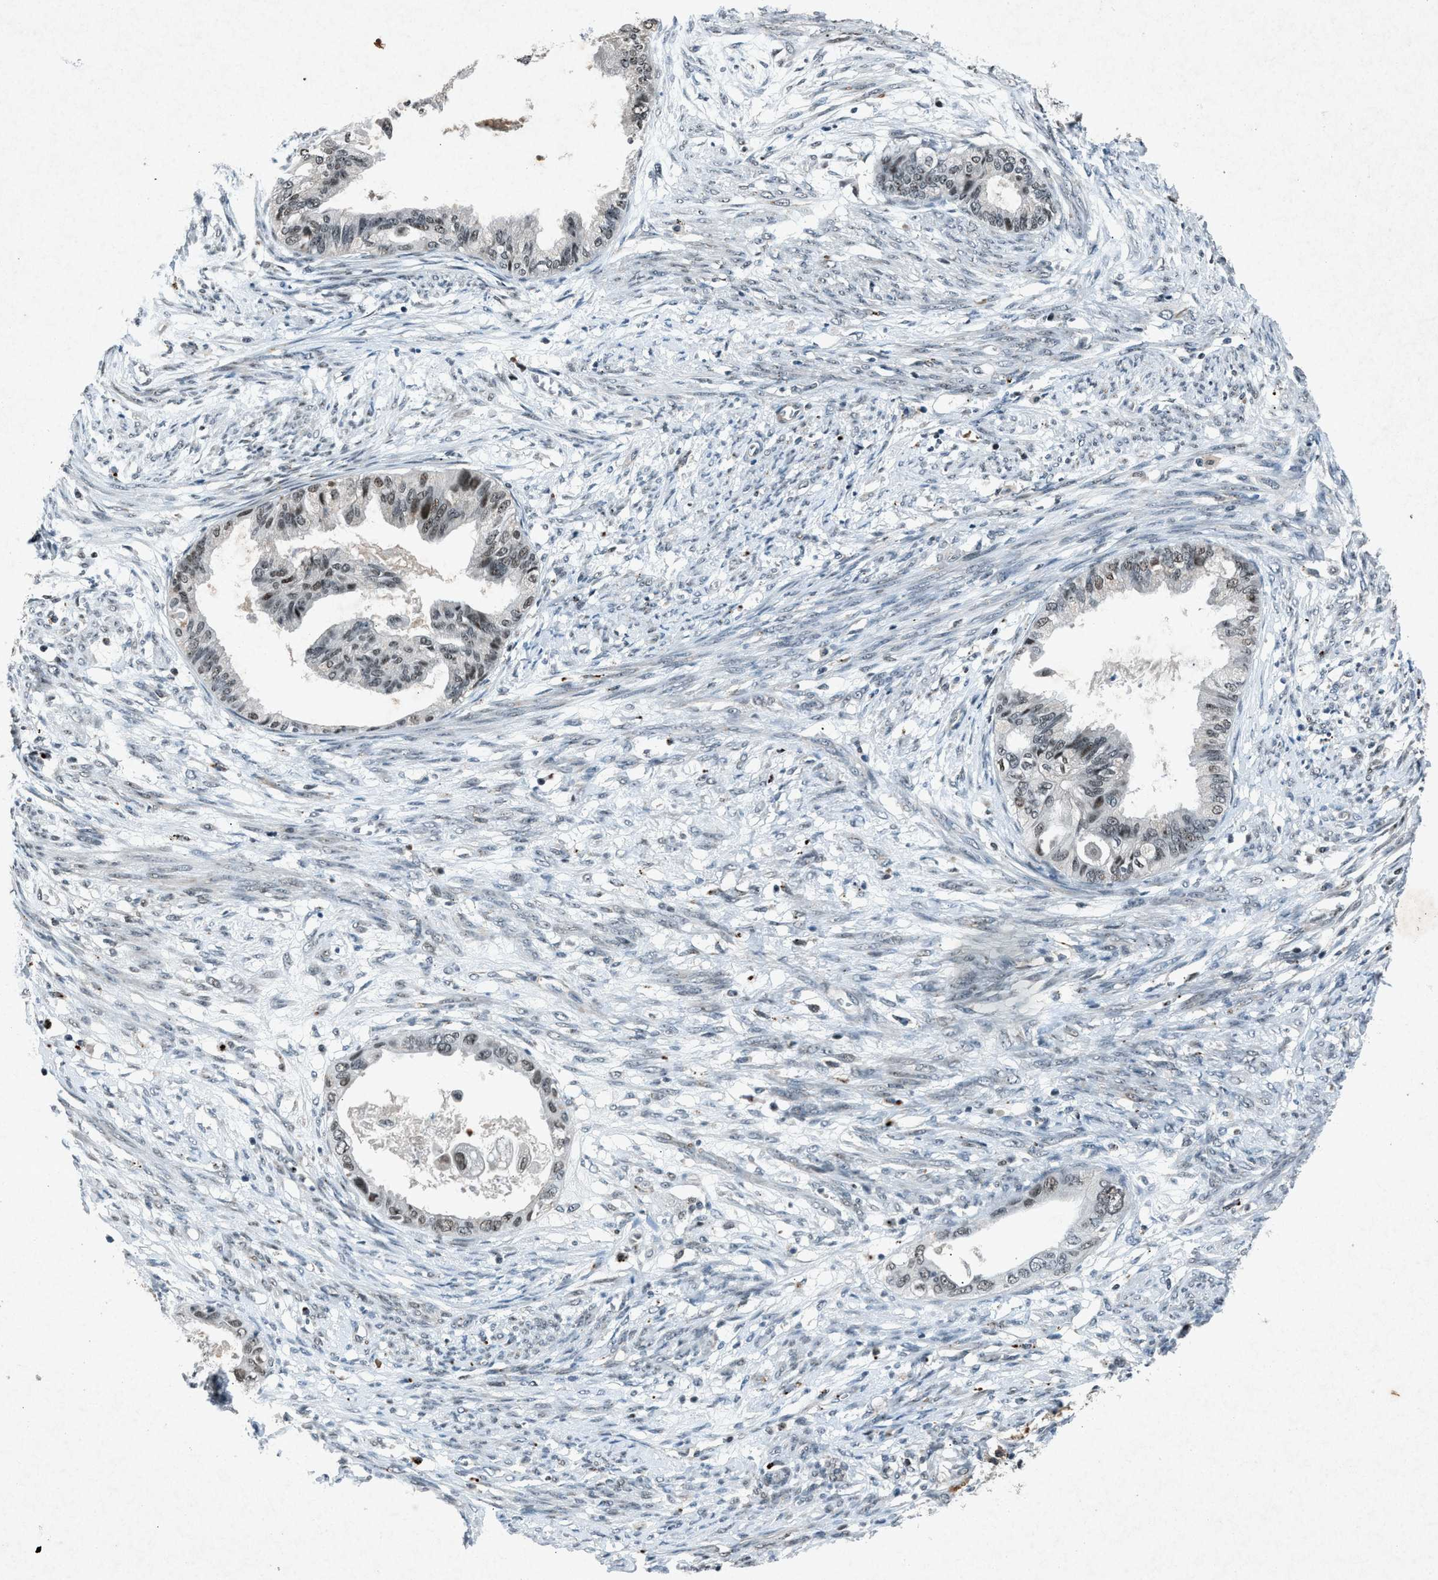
{"staining": {"intensity": "moderate", "quantity": "25%-75%", "location": "nuclear"}, "tissue": "cervical cancer", "cell_type": "Tumor cells", "image_type": "cancer", "snomed": [{"axis": "morphology", "description": "Normal tissue, NOS"}, {"axis": "morphology", "description": "Adenocarcinoma, NOS"}, {"axis": "topography", "description": "Cervix"}, {"axis": "topography", "description": "Endometrium"}], "caption": "Cervical cancer (adenocarcinoma) stained with IHC demonstrates moderate nuclear expression in approximately 25%-75% of tumor cells.", "gene": "ADCY1", "patient": {"sex": "female", "age": 86}}